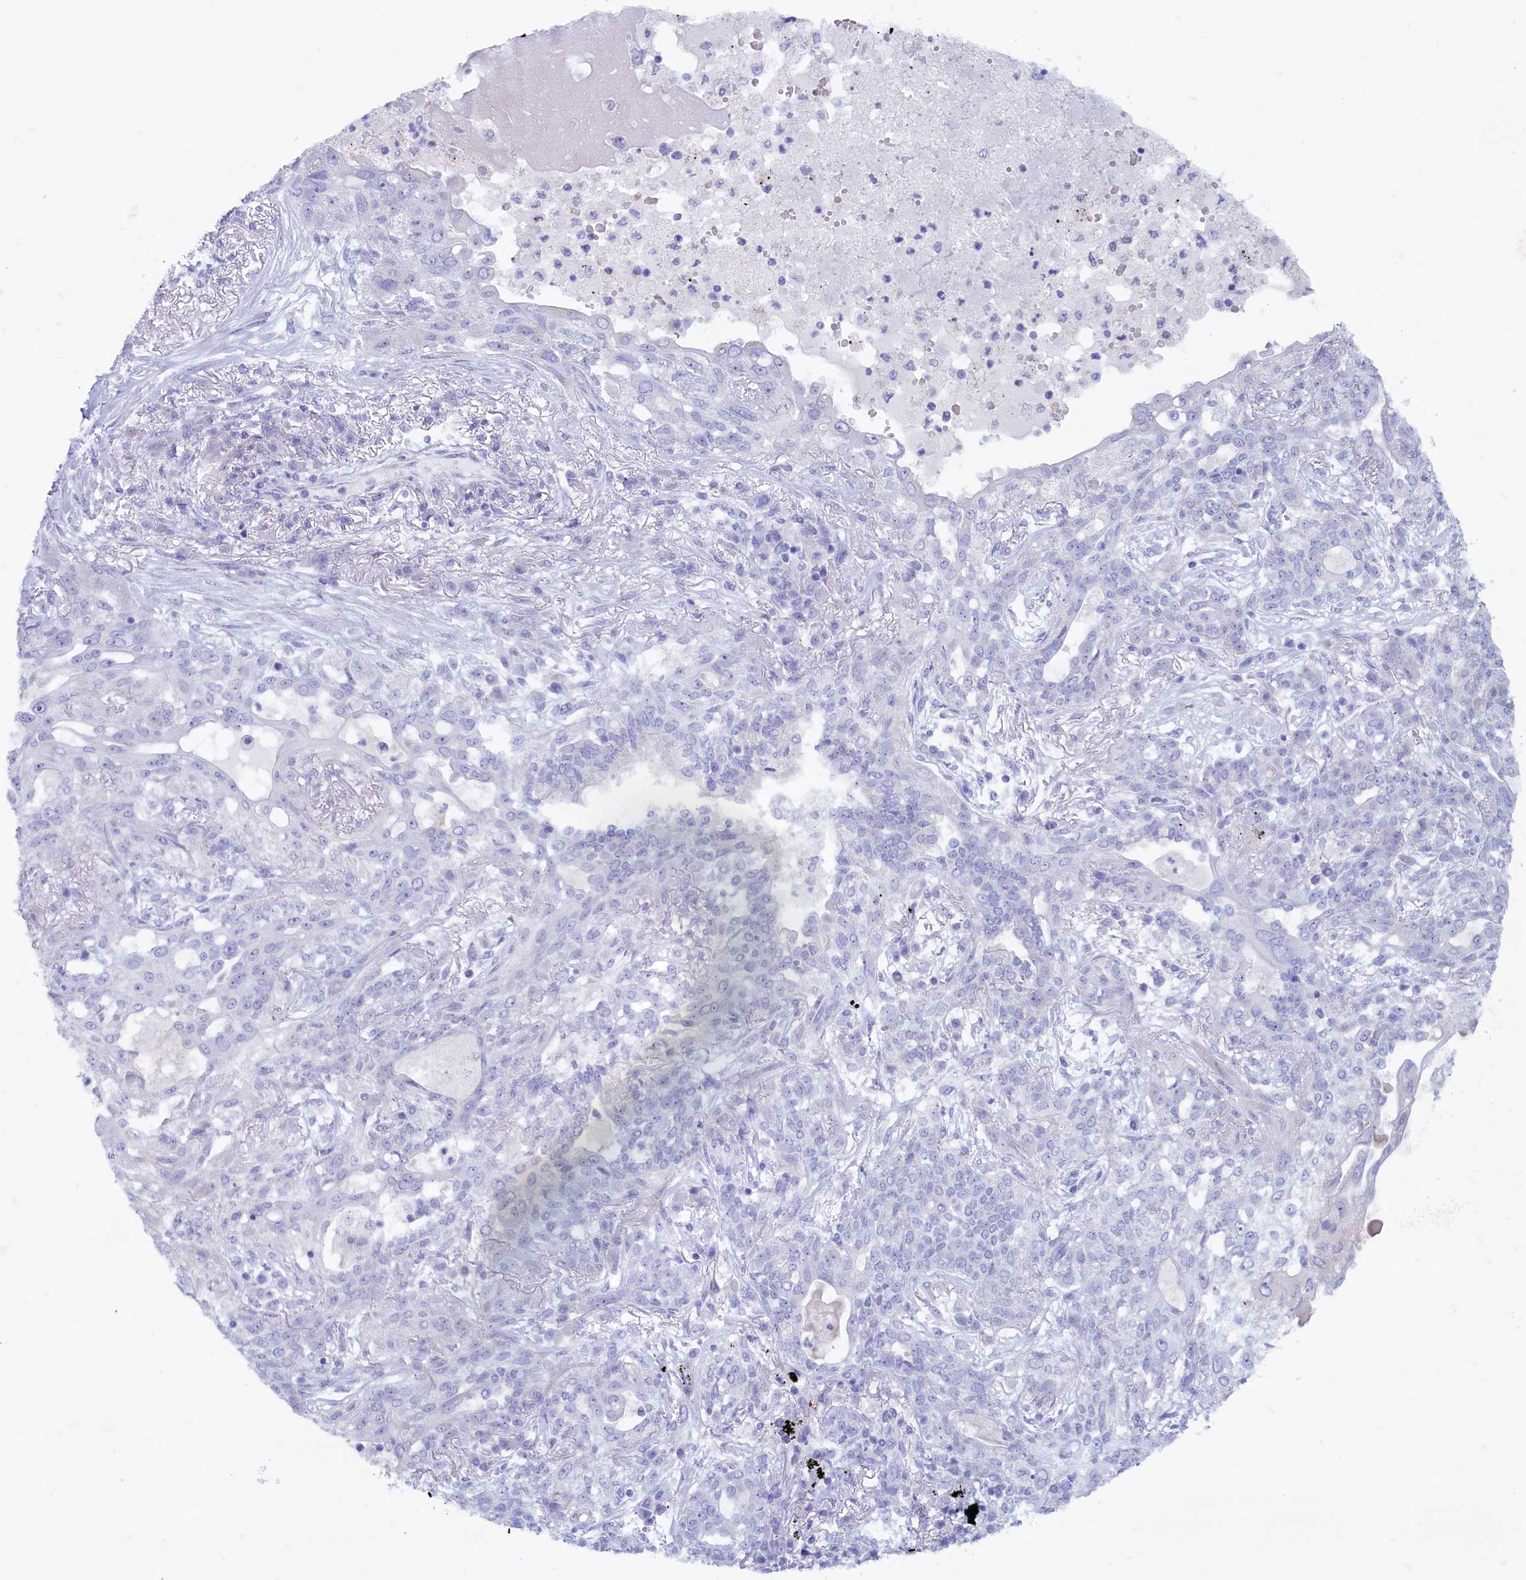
{"staining": {"intensity": "negative", "quantity": "none", "location": "none"}, "tissue": "lung cancer", "cell_type": "Tumor cells", "image_type": "cancer", "snomed": [{"axis": "morphology", "description": "Squamous cell carcinoma, NOS"}, {"axis": "topography", "description": "Lung"}], "caption": "Lung cancer (squamous cell carcinoma) was stained to show a protein in brown. There is no significant staining in tumor cells.", "gene": "MAP1LC3A", "patient": {"sex": "female", "age": 70}}